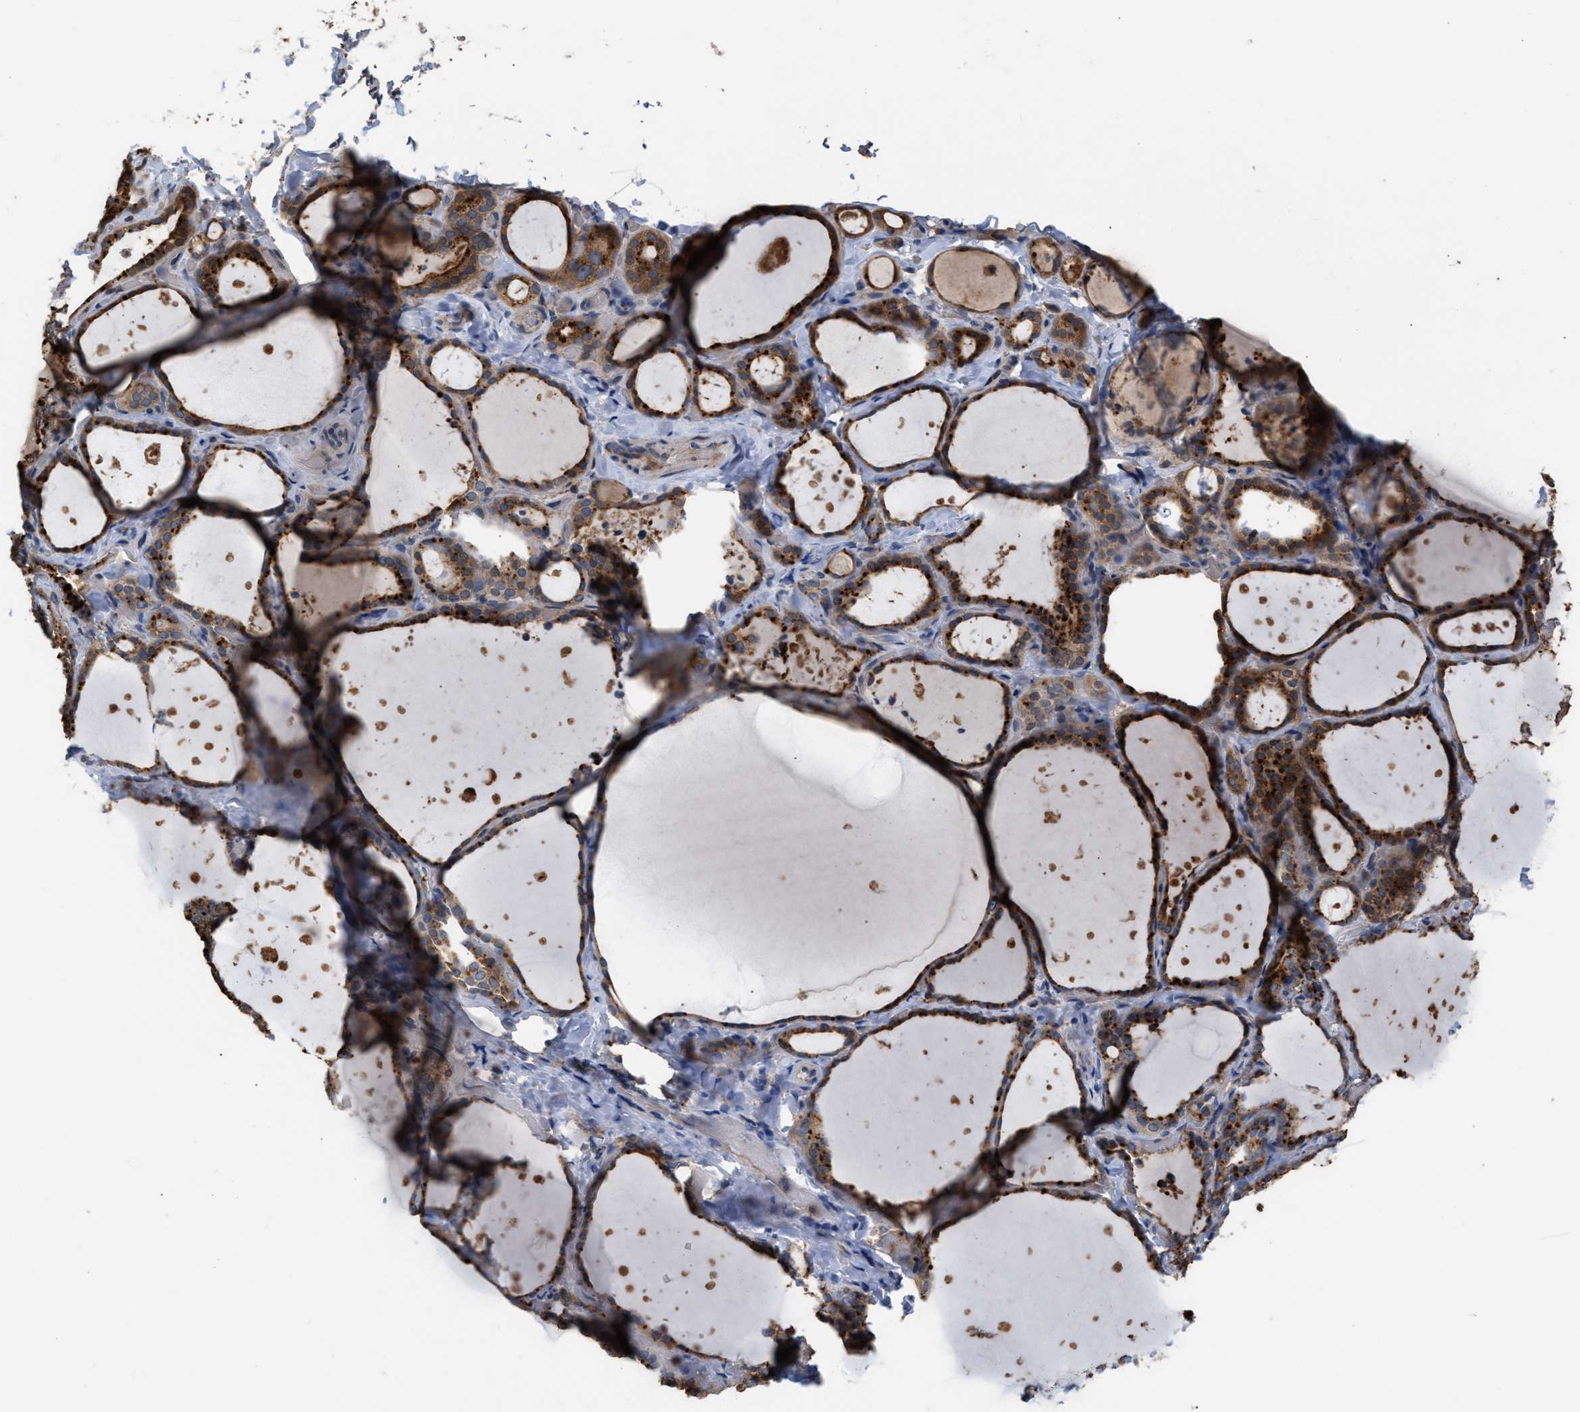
{"staining": {"intensity": "moderate", "quantity": ">75%", "location": "cytoplasmic/membranous"}, "tissue": "thyroid gland", "cell_type": "Glandular cells", "image_type": "normal", "snomed": [{"axis": "morphology", "description": "Normal tissue, NOS"}, {"axis": "topography", "description": "Thyroid gland"}], "caption": "Protein staining of unremarkable thyroid gland exhibits moderate cytoplasmic/membranous positivity in approximately >75% of glandular cells. The protein is shown in brown color, while the nuclei are stained blue.", "gene": "ELMO3", "patient": {"sex": "female", "age": 44}}